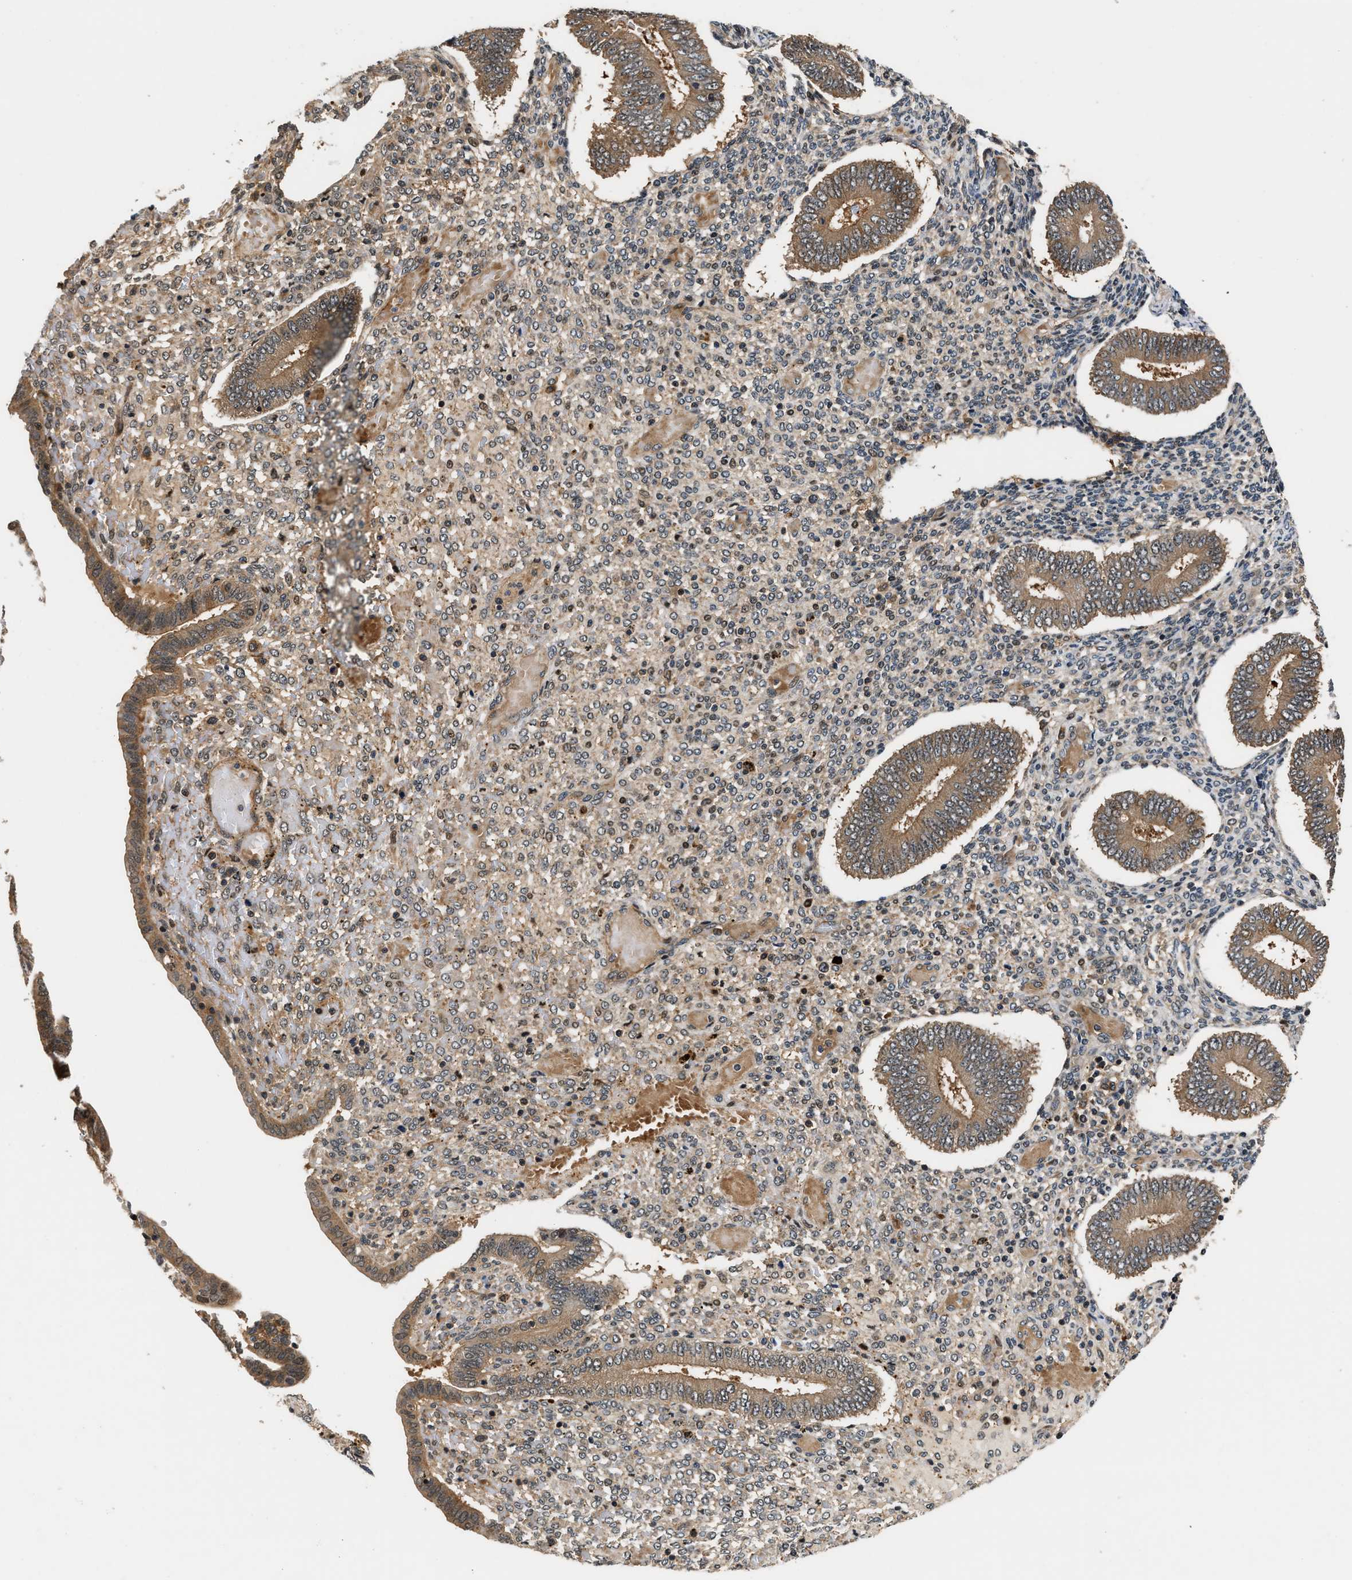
{"staining": {"intensity": "weak", "quantity": "<25%", "location": "cytoplasmic/membranous"}, "tissue": "endometrium", "cell_type": "Cells in endometrial stroma", "image_type": "normal", "snomed": [{"axis": "morphology", "description": "Normal tissue, NOS"}, {"axis": "topography", "description": "Endometrium"}], "caption": "Image shows no protein expression in cells in endometrial stroma of unremarkable endometrium. (DAB IHC with hematoxylin counter stain).", "gene": "TUT7", "patient": {"sex": "female", "age": 42}}